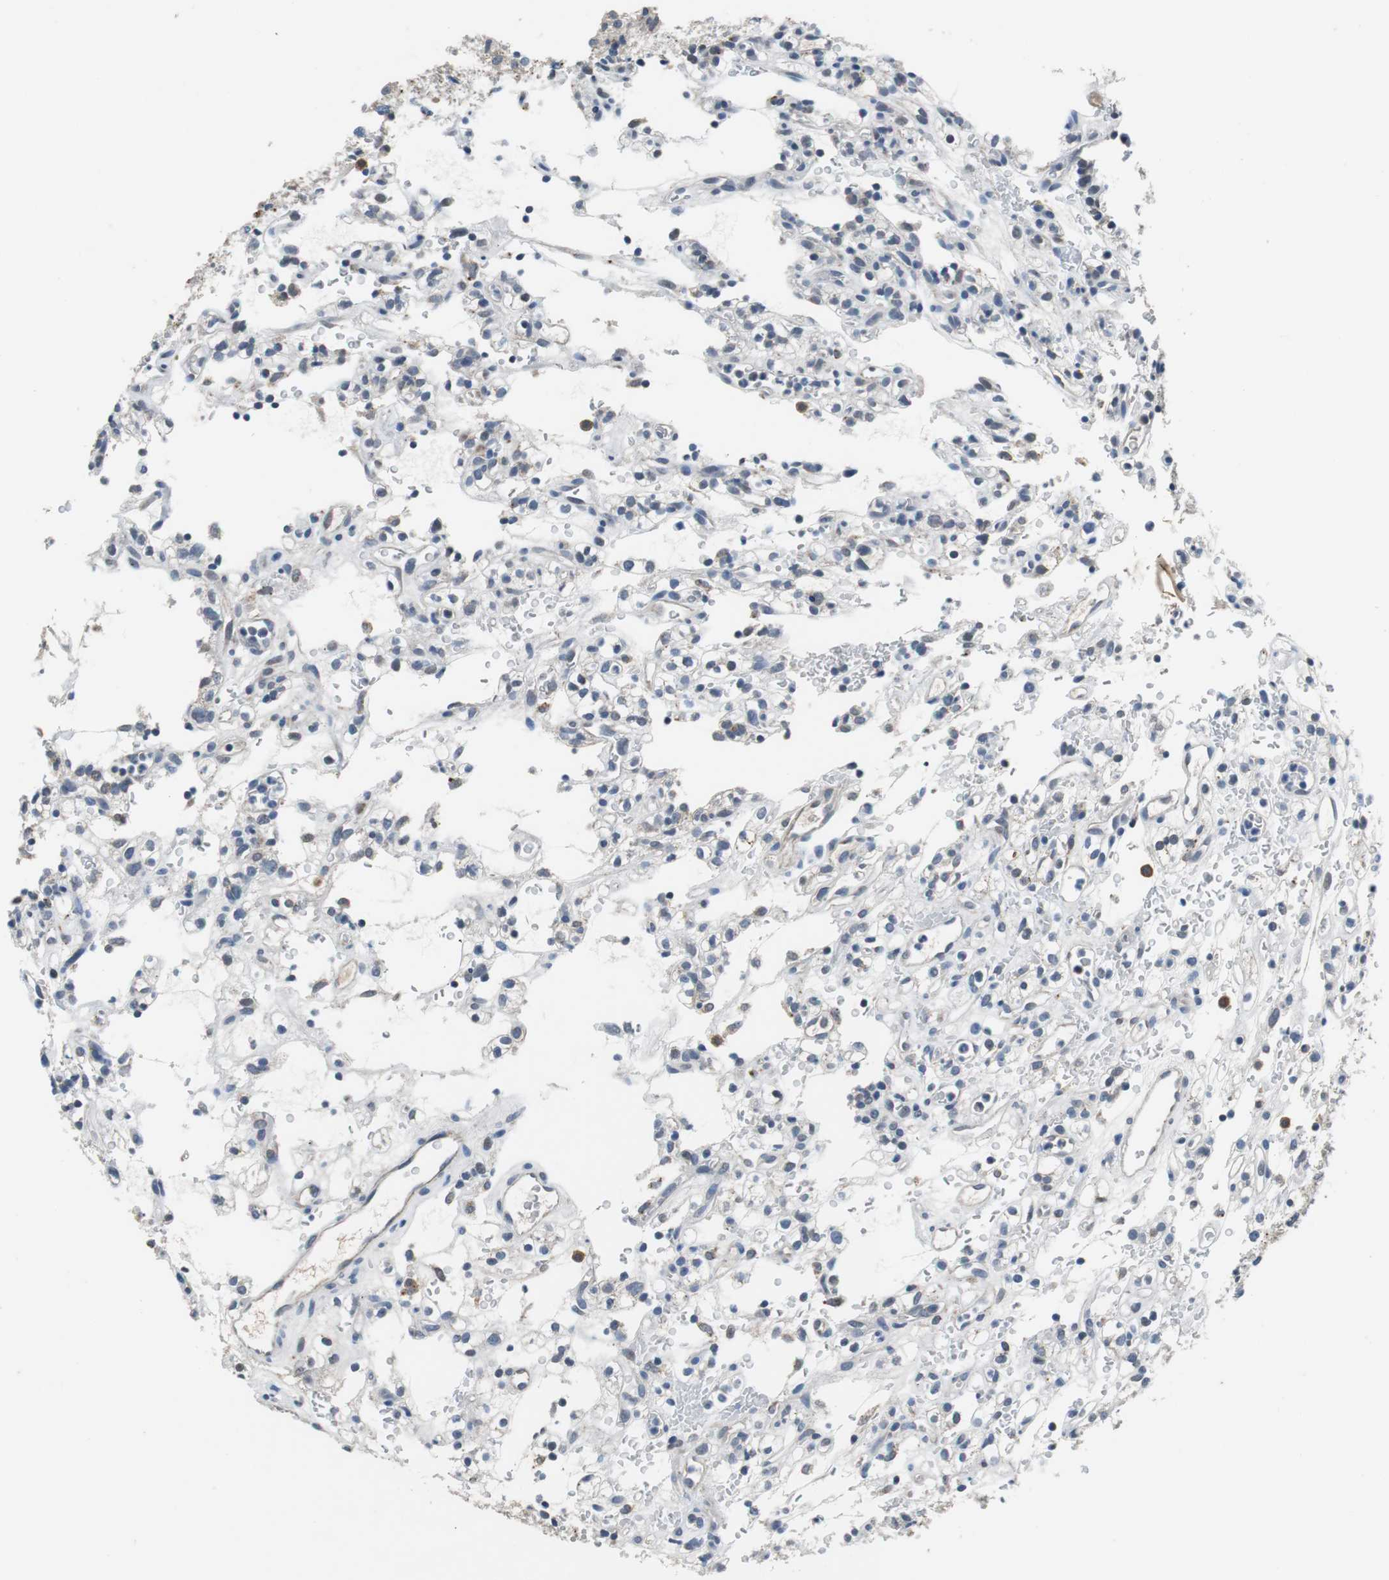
{"staining": {"intensity": "weak", "quantity": "<25%", "location": "cytoplasmic/membranous"}, "tissue": "renal cancer", "cell_type": "Tumor cells", "image_type": "cancer", "snomed": [{"axis": "morphology", "description": "Normal tissue, NOS"}, {"axis": "morphology", "description": "Adenocarcinoma, NOS"}, {"axis": "topography", "description": "Kidney"}], "caption": "DAB immunohistochemical staining of human renal cancer (adenocarcinoma) exhibits no significant positivity in tumor cells. Brightfield microscopy of immunohistochemistry stained with DAB (brown) and hematoxylin (blue), captured at high magnification.", "gene": "NLGN1", "patient": {"sex": "female", "age": 72}}